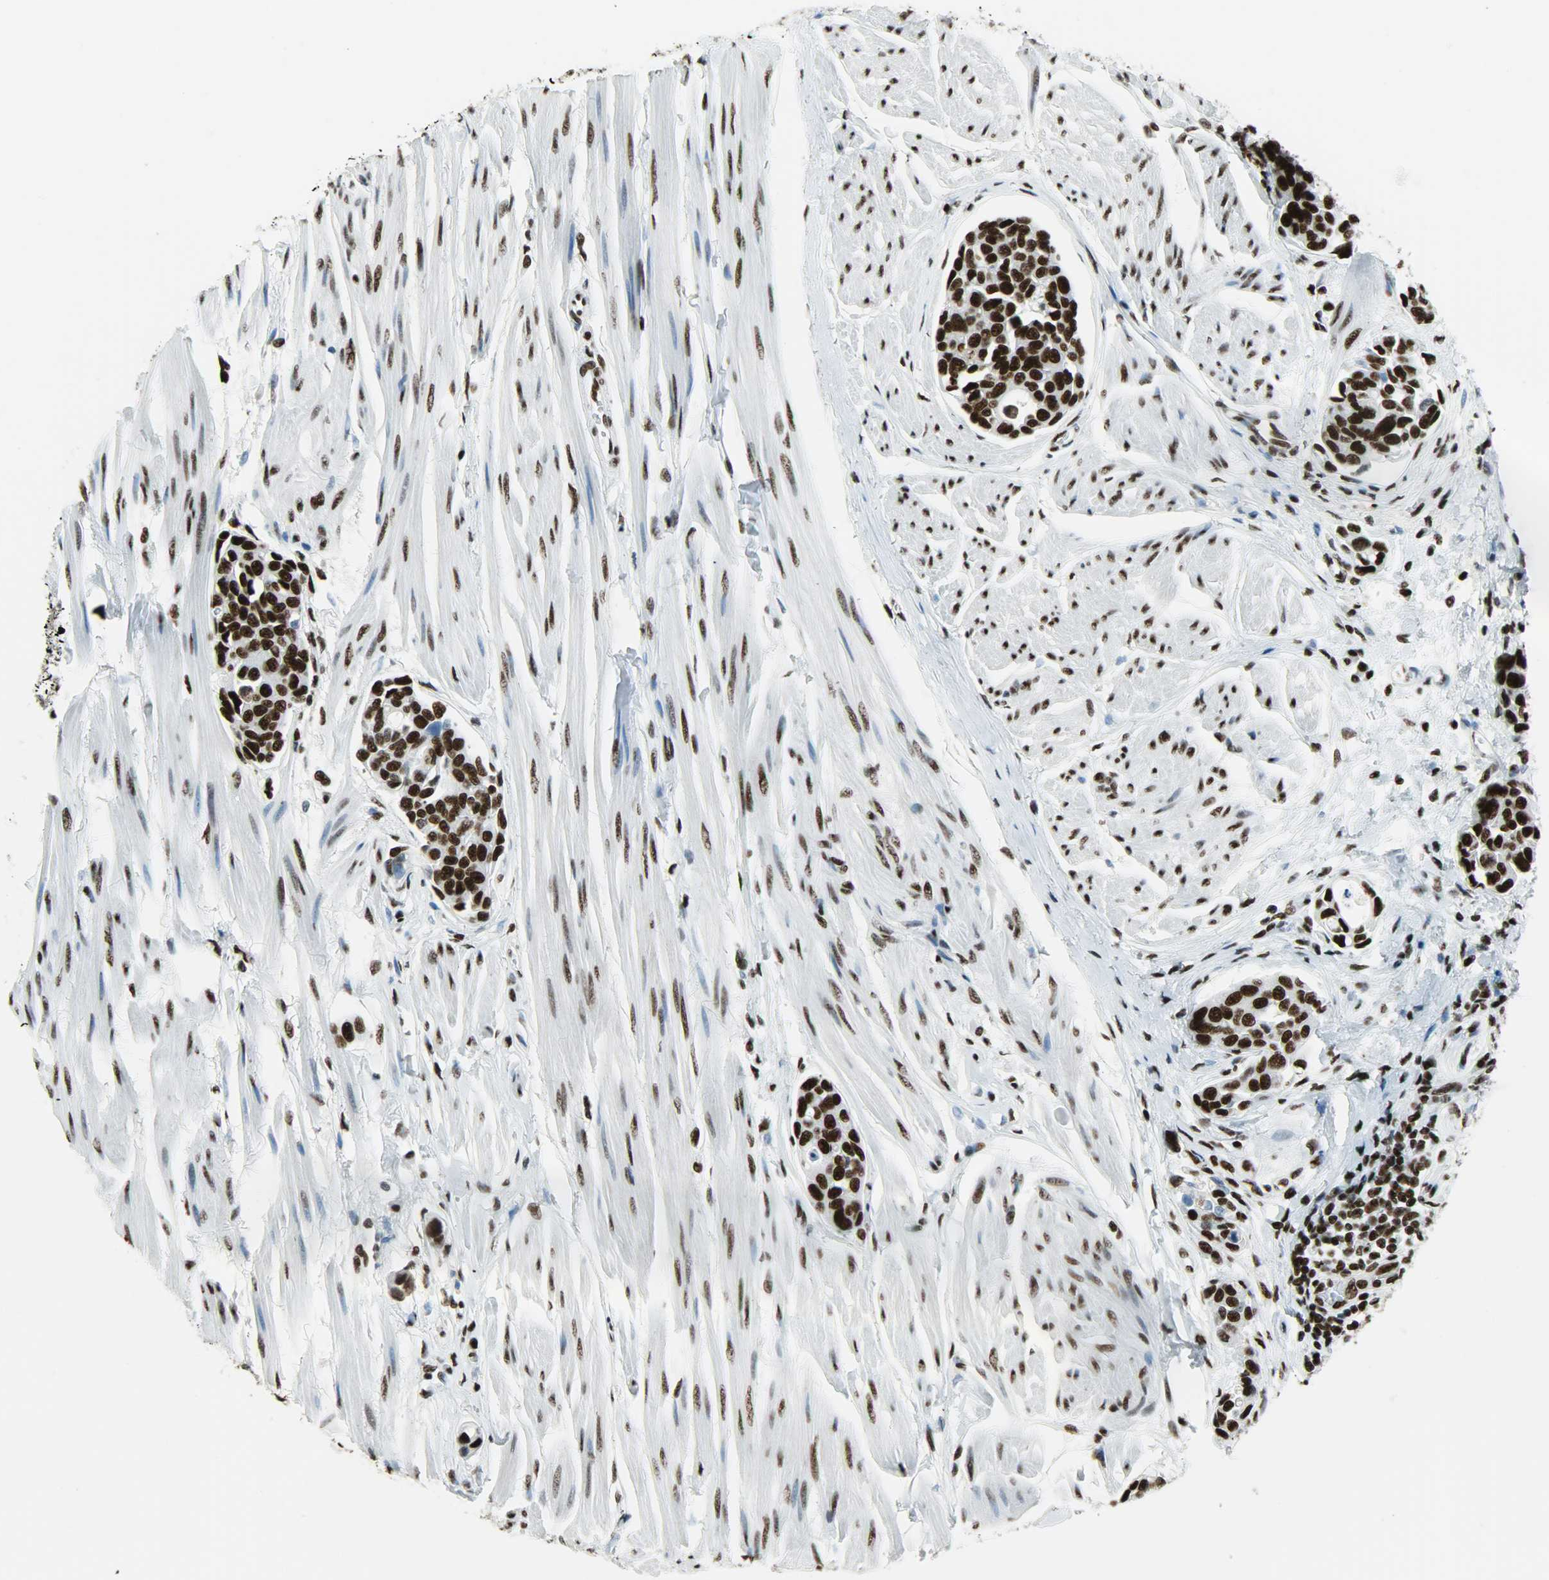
{"staining": {"intensity": "strong", "quantity": ">75%", "location": "nuclear"}, "tissue": "urothelial cancer", "cell_type": "Tumor cells", "image_type": "cancer", "snomed": [{"axis": "morphology", "description": "Urothelial carcinoma, High grade"}, {"axis": "topography", "description": "Urinary bladder"}], "caption": "The immunohistochemical stain highlights strong nuclear positivity in tumor cells of urothelial cancer tissue.", "gene": "SNRPA", "patient": {"sex": "male", "age": 78}}